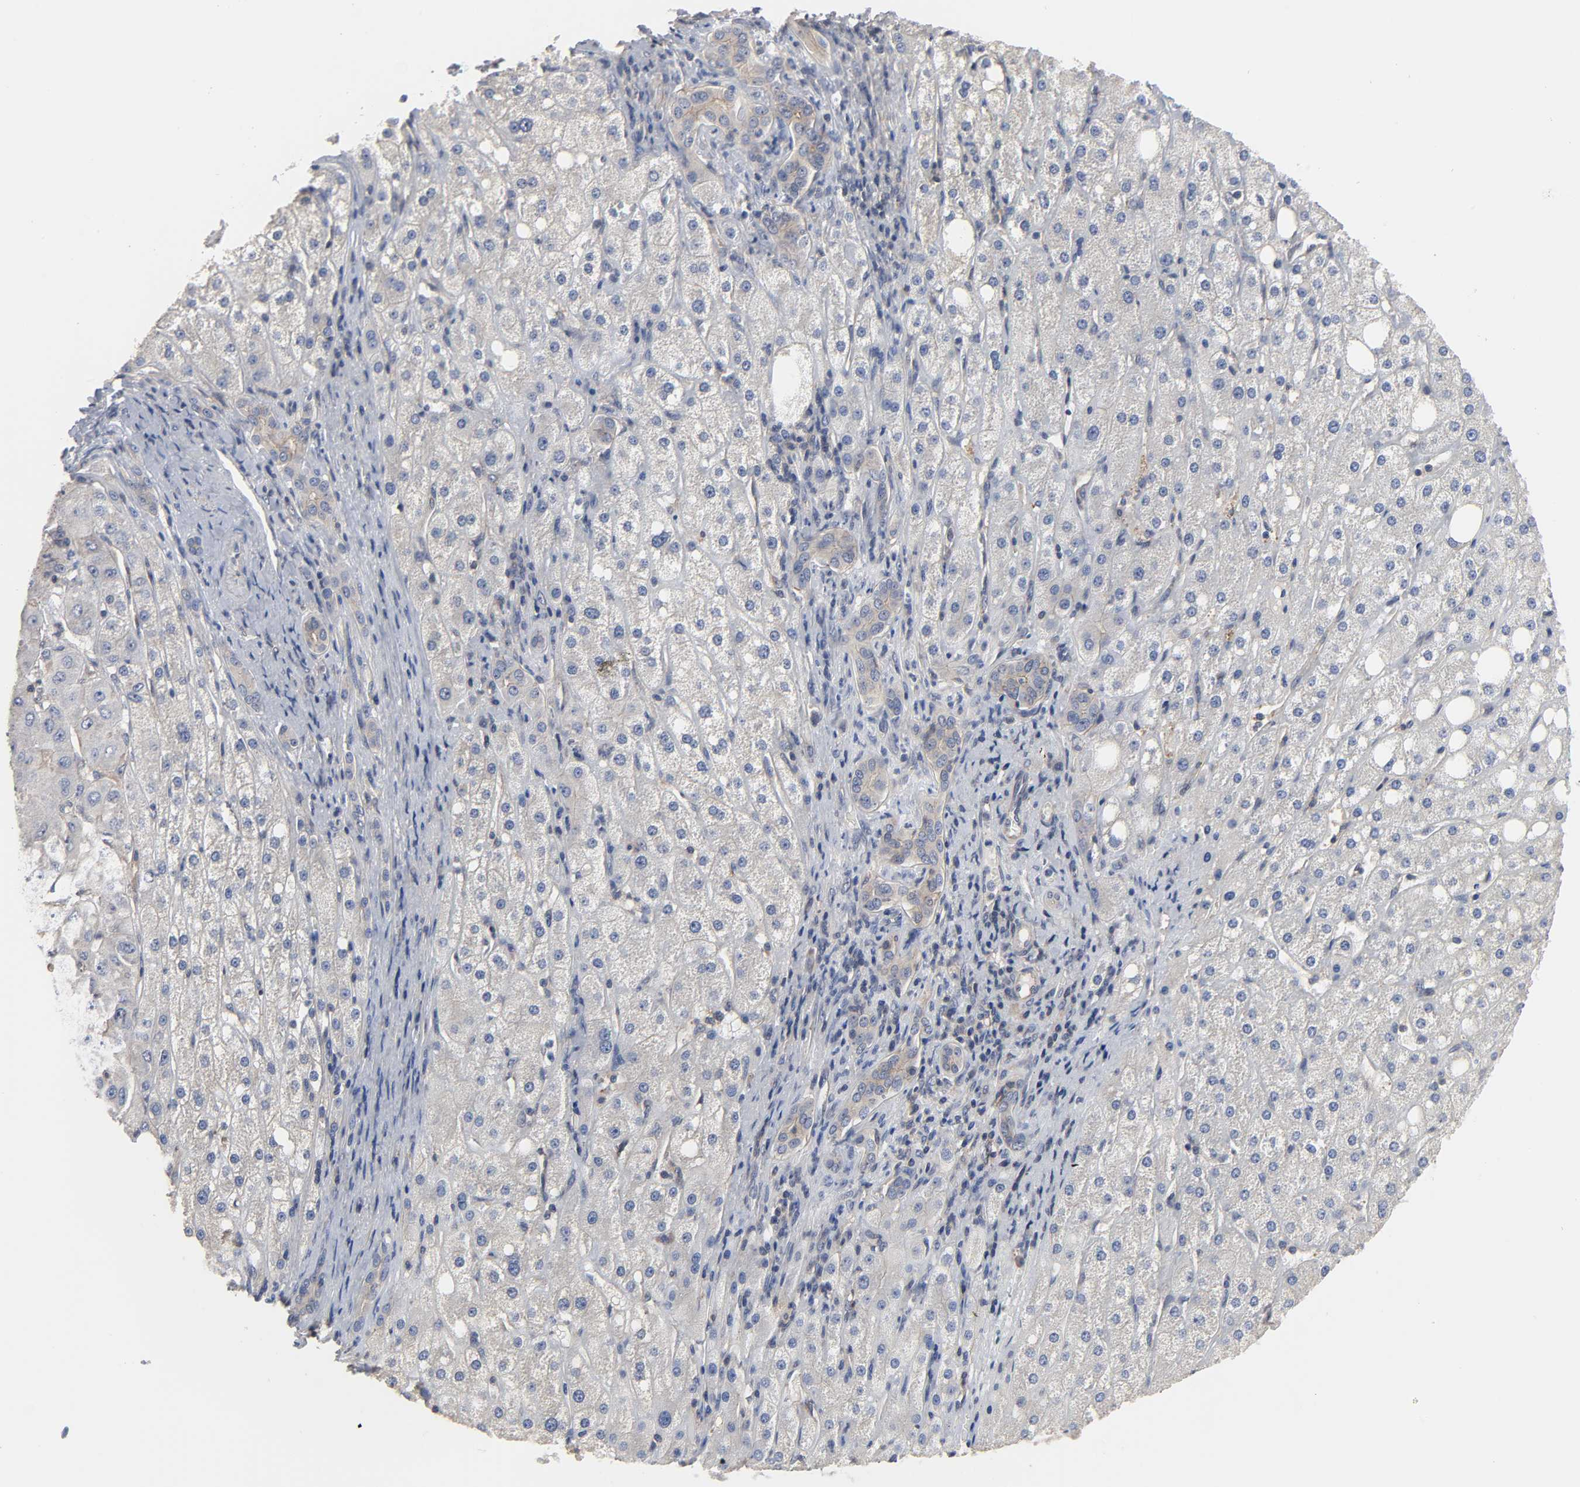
{"staining": {"intensity": "weak", "quantity": "<25%", "location": "cytoplasmic/membranous"}, "tissue": "liver cancer", "cell_type": "Tumor cells", "image_type": "cancer", "snomed": [{"axis": "morphology", "description": "Carcinoma, Hepatocellular, NOS"}, {"axis": "topography", "description": "Liver"}], "caption": "The histopathology image exhibits no staining of tumor cells in liver cancer.", "gene": "DDX10", "patient": {"sex": "male", "age": 80}}